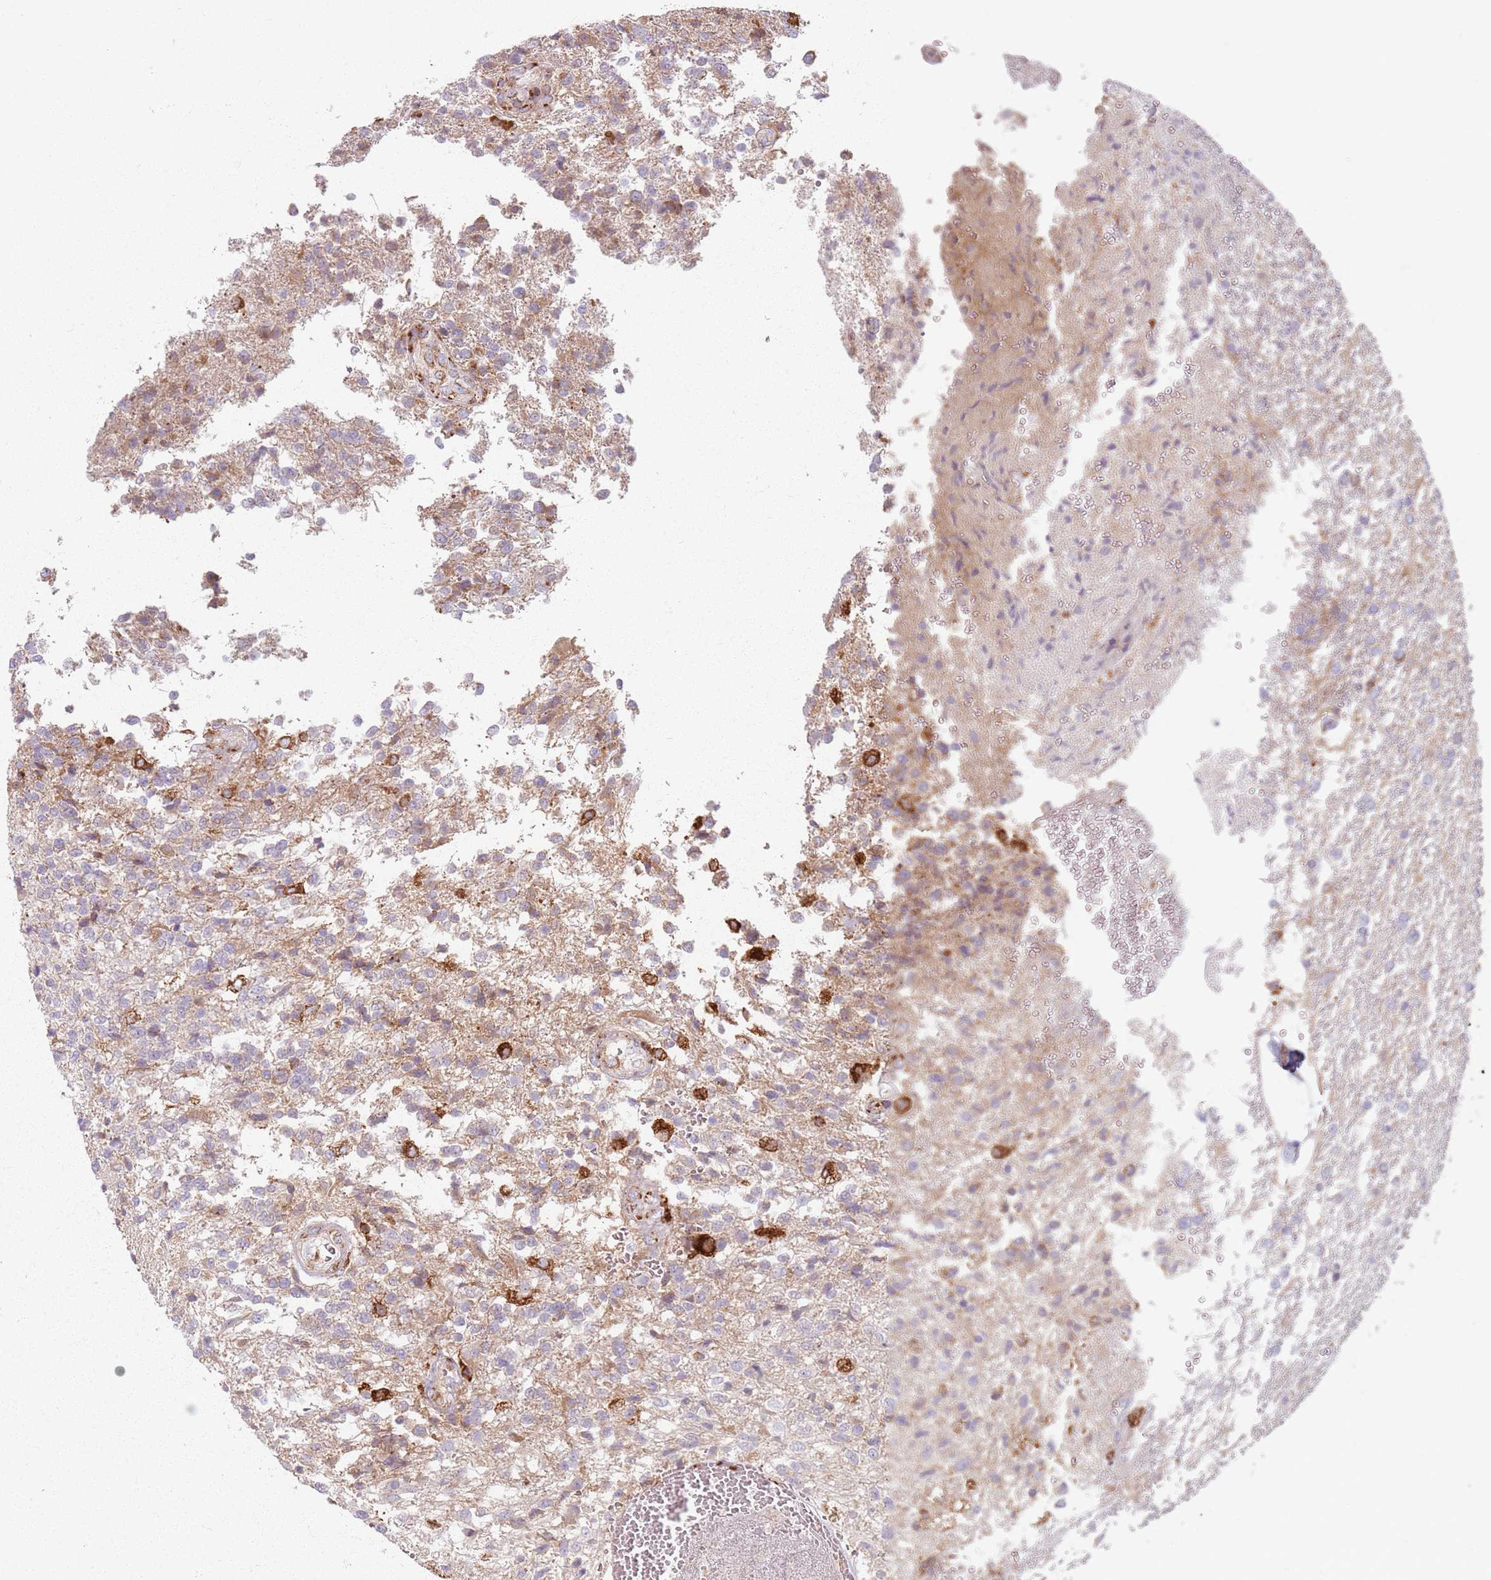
{"staining": {"intensity": "weak", "quantity": "<25%", "location": "cytoplasmic/membranous"}, "tissue": "glioma", "cell_type": "Tumor cells", "image_type": "cancer", "snomed": [{"axis": "morphology", "description": "Glioma, malignant, High grade"}, {"axis": "topography", "description": "Brain"}], "caption": "High-grade glioma (malignant) was stained to show a protein in brown. There is no significant expression in tumor cells. Brightfield microscopy of IHC stained with DAB (3,3'-diaminobenzidine) (brown) and hematoxylin (blue), captured at high magnification.", "gene": "COLGALT1", "patient": {"sex": "male", "age": 56}}